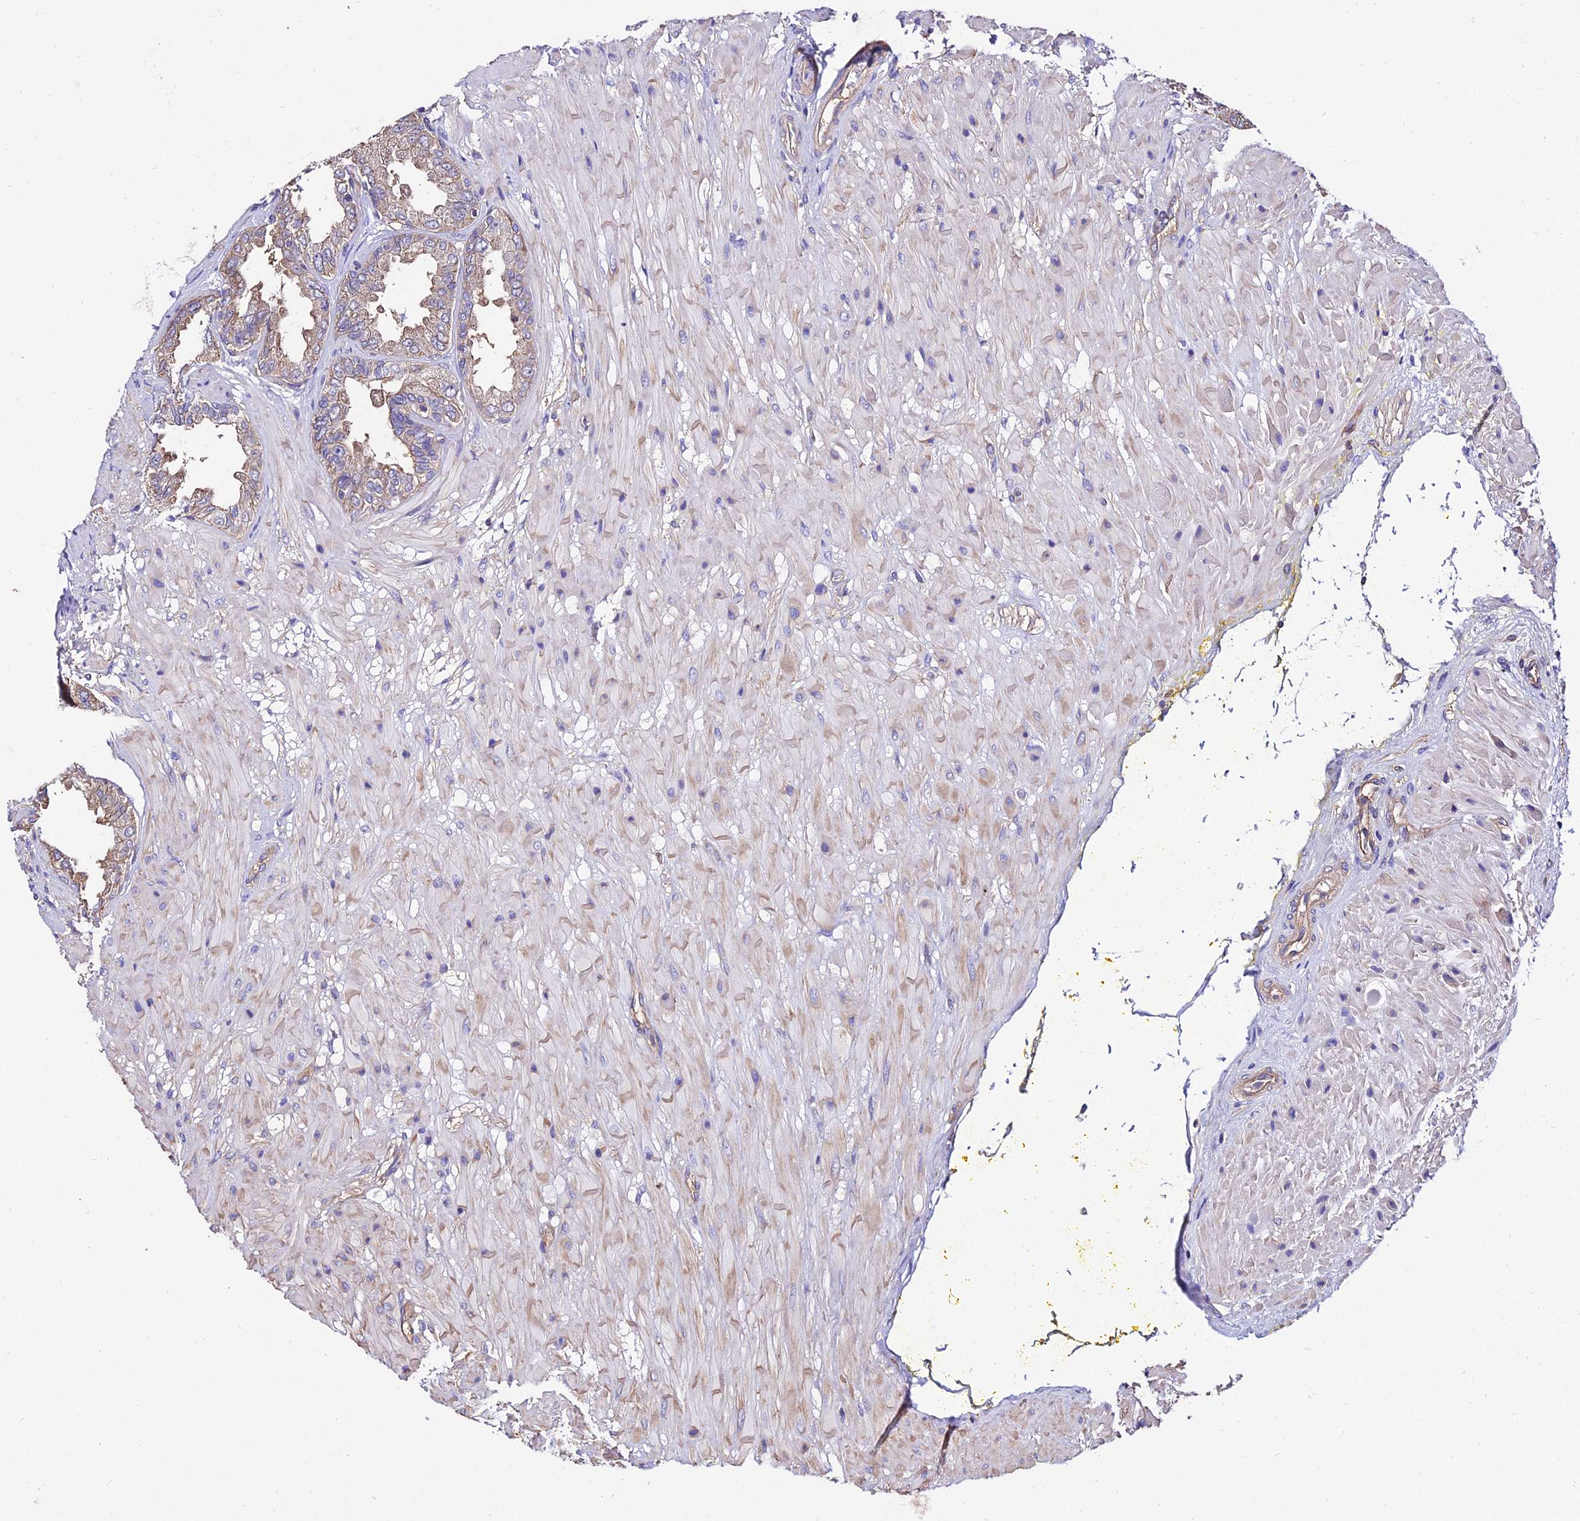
{"staining": {"intensity": "weak", "quantity": "25%-75%", "location": "cytoplasmic/membranous"}, "tissue": "seminal vesicle", "cell_type": "Glandular cells", "image_type": "normal", "snomed": [{"axis": "morphology", "description": "Normal tissue, NOS"}, {"axis": "topography", "description": "Seminal veicle"}], "caption": "Immunohistochemistry (IHC) of unremarkable seminal vesicle displays low levels of weak cytoplasmic/membranous staining in approximately 25%-75% of glandular cells.", "gene": "CALM1", "patient": {"sex": "male", "age": 63}}